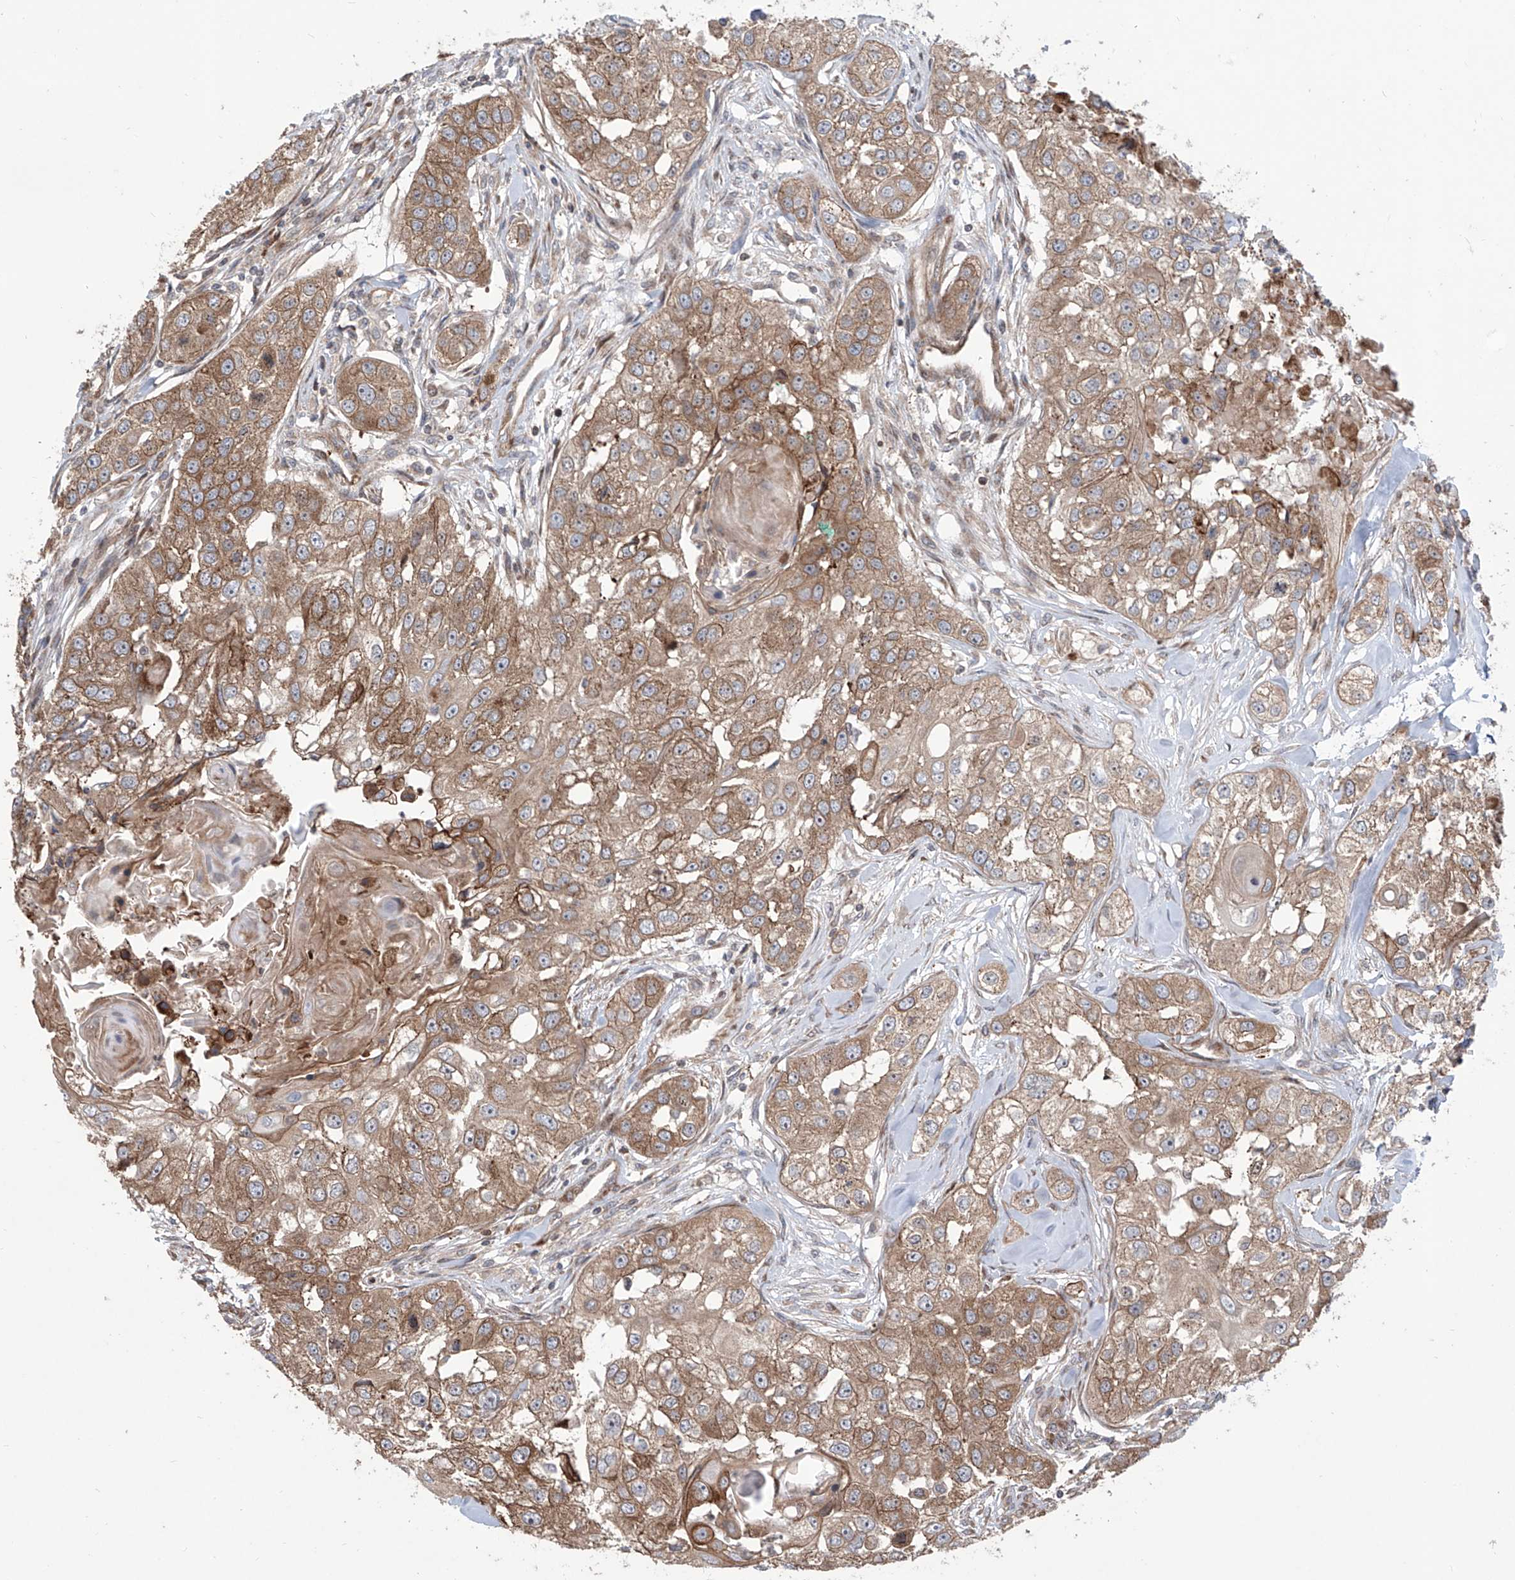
{"staining": {"intensity": "moderate", "quantity": ">75%", "location": "cytoplasmic/membranous"}, "tissue": "head and neck cancer", "cell_type": "Tumor cells", "image_type": "cancer", "snomed": [{"axis": "morphology", "description": "Normal tissue, NOS"}, {"axis": "morphology", "description": "Squamous cell carcinoma, NOS"}, {"axis": "topography", "description": "Skeletal muscle"}, {"axis": "topography", "description": "Head-Neck"}], "caption": "Immunohistochemical staining of squamous cell carcinoma (head and neck) exhibits medium levels of moderate cytoplasmic/membranous positivity in about >75% of tumor cells.", "gene": "APAF1", "patient": {"sex": "male", "age": 51}}